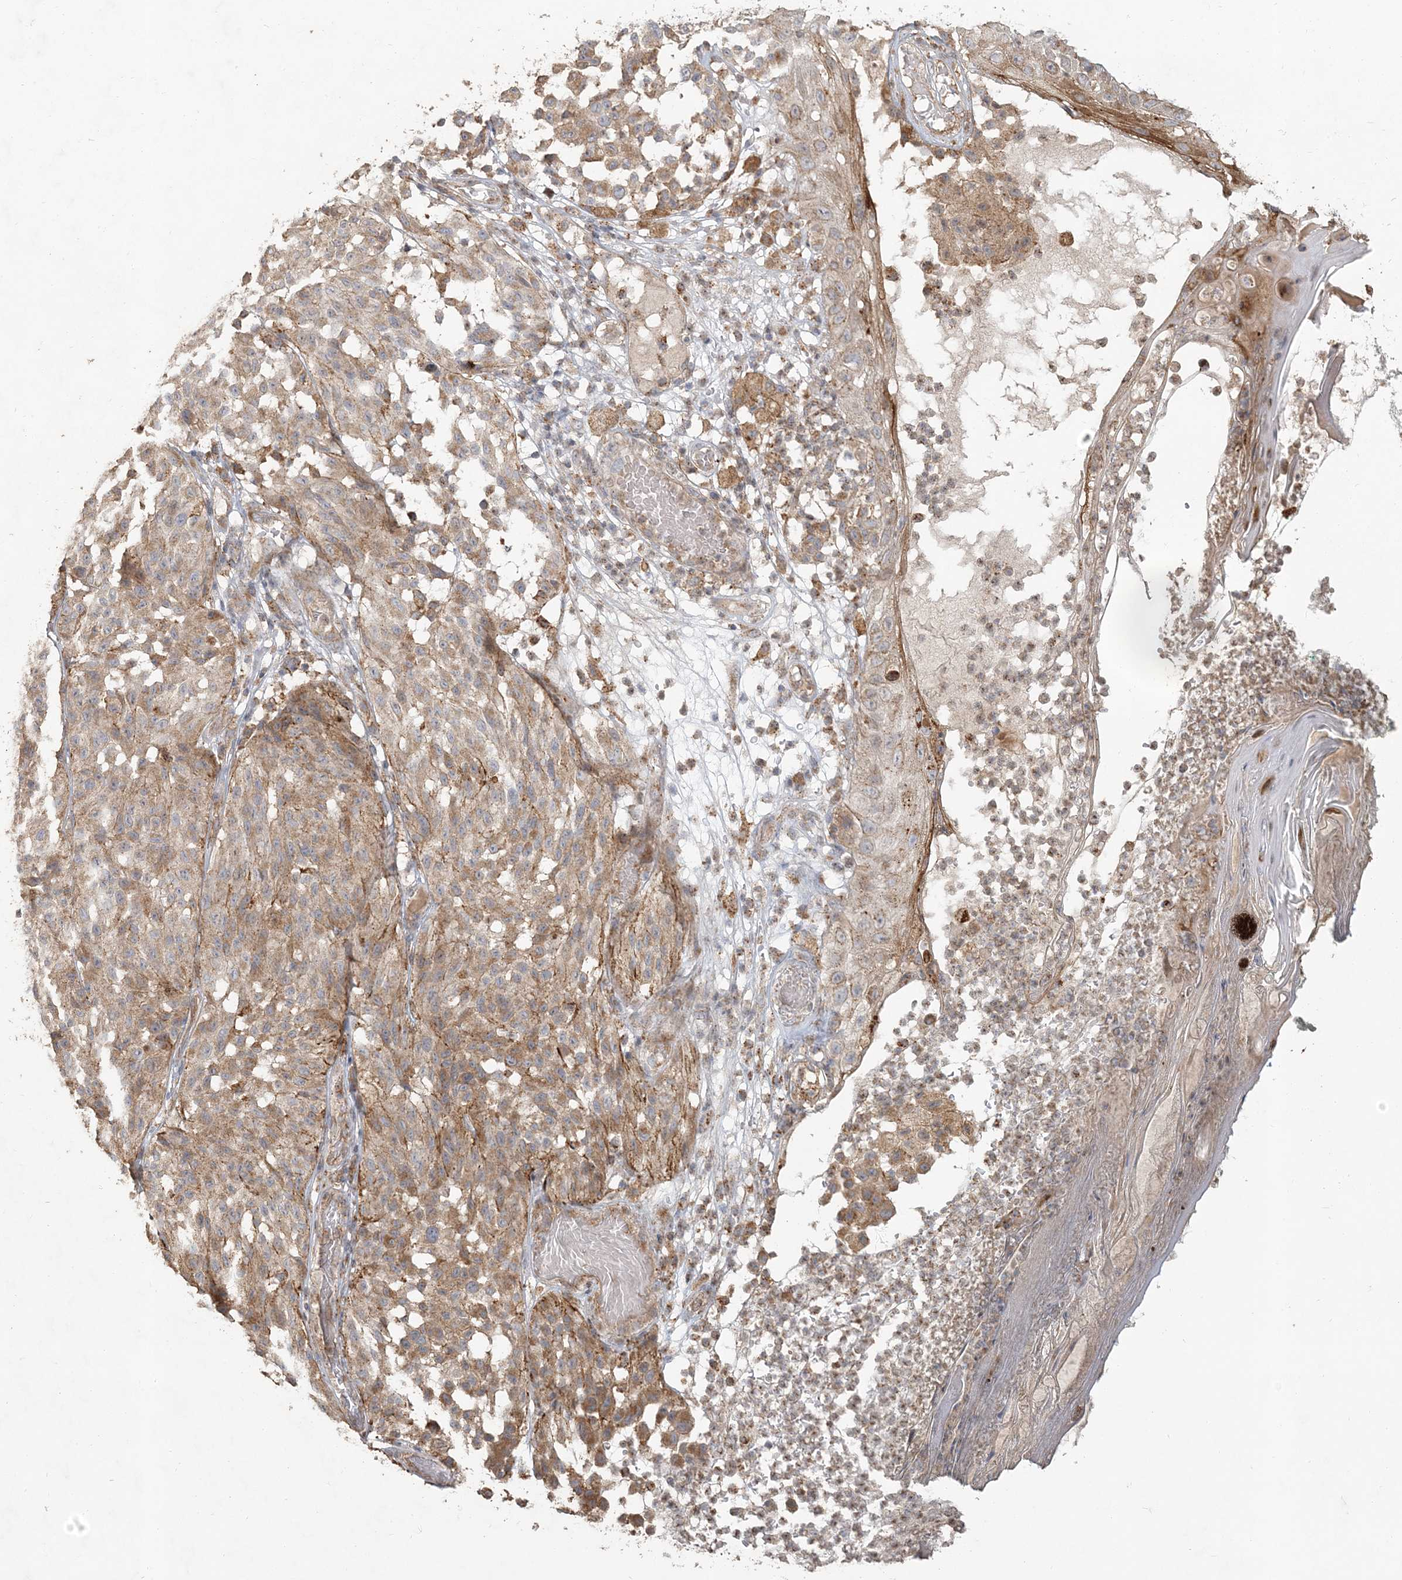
{"staining": {"intensity": "moderate", "quantity": ">75%", "location": "cytoplasmic/membranous"}, "tissue": "melanoma", "cell_type": "Tumor cells", "image_type": "cancer", "snomed": [{"axis": "morphology", "description": "Malignant melanoma, NOS"}, {"axis": "topography", "description": "Skin"}], "caption": "Immunohistochemistry (IHC) staining of melanoma, which shows medium levels of moderate cytoplasmic/membranous expression in approximately >75% of tumor cells indicating moderate cytoplasmic/membranous protein expression. The staining was performed using DAB (brown) for protein detection and nuclei were counterstained in hematoxylin (blue).", "gene": "RAB14", "patient": {"sex": "female", "age": 46}}